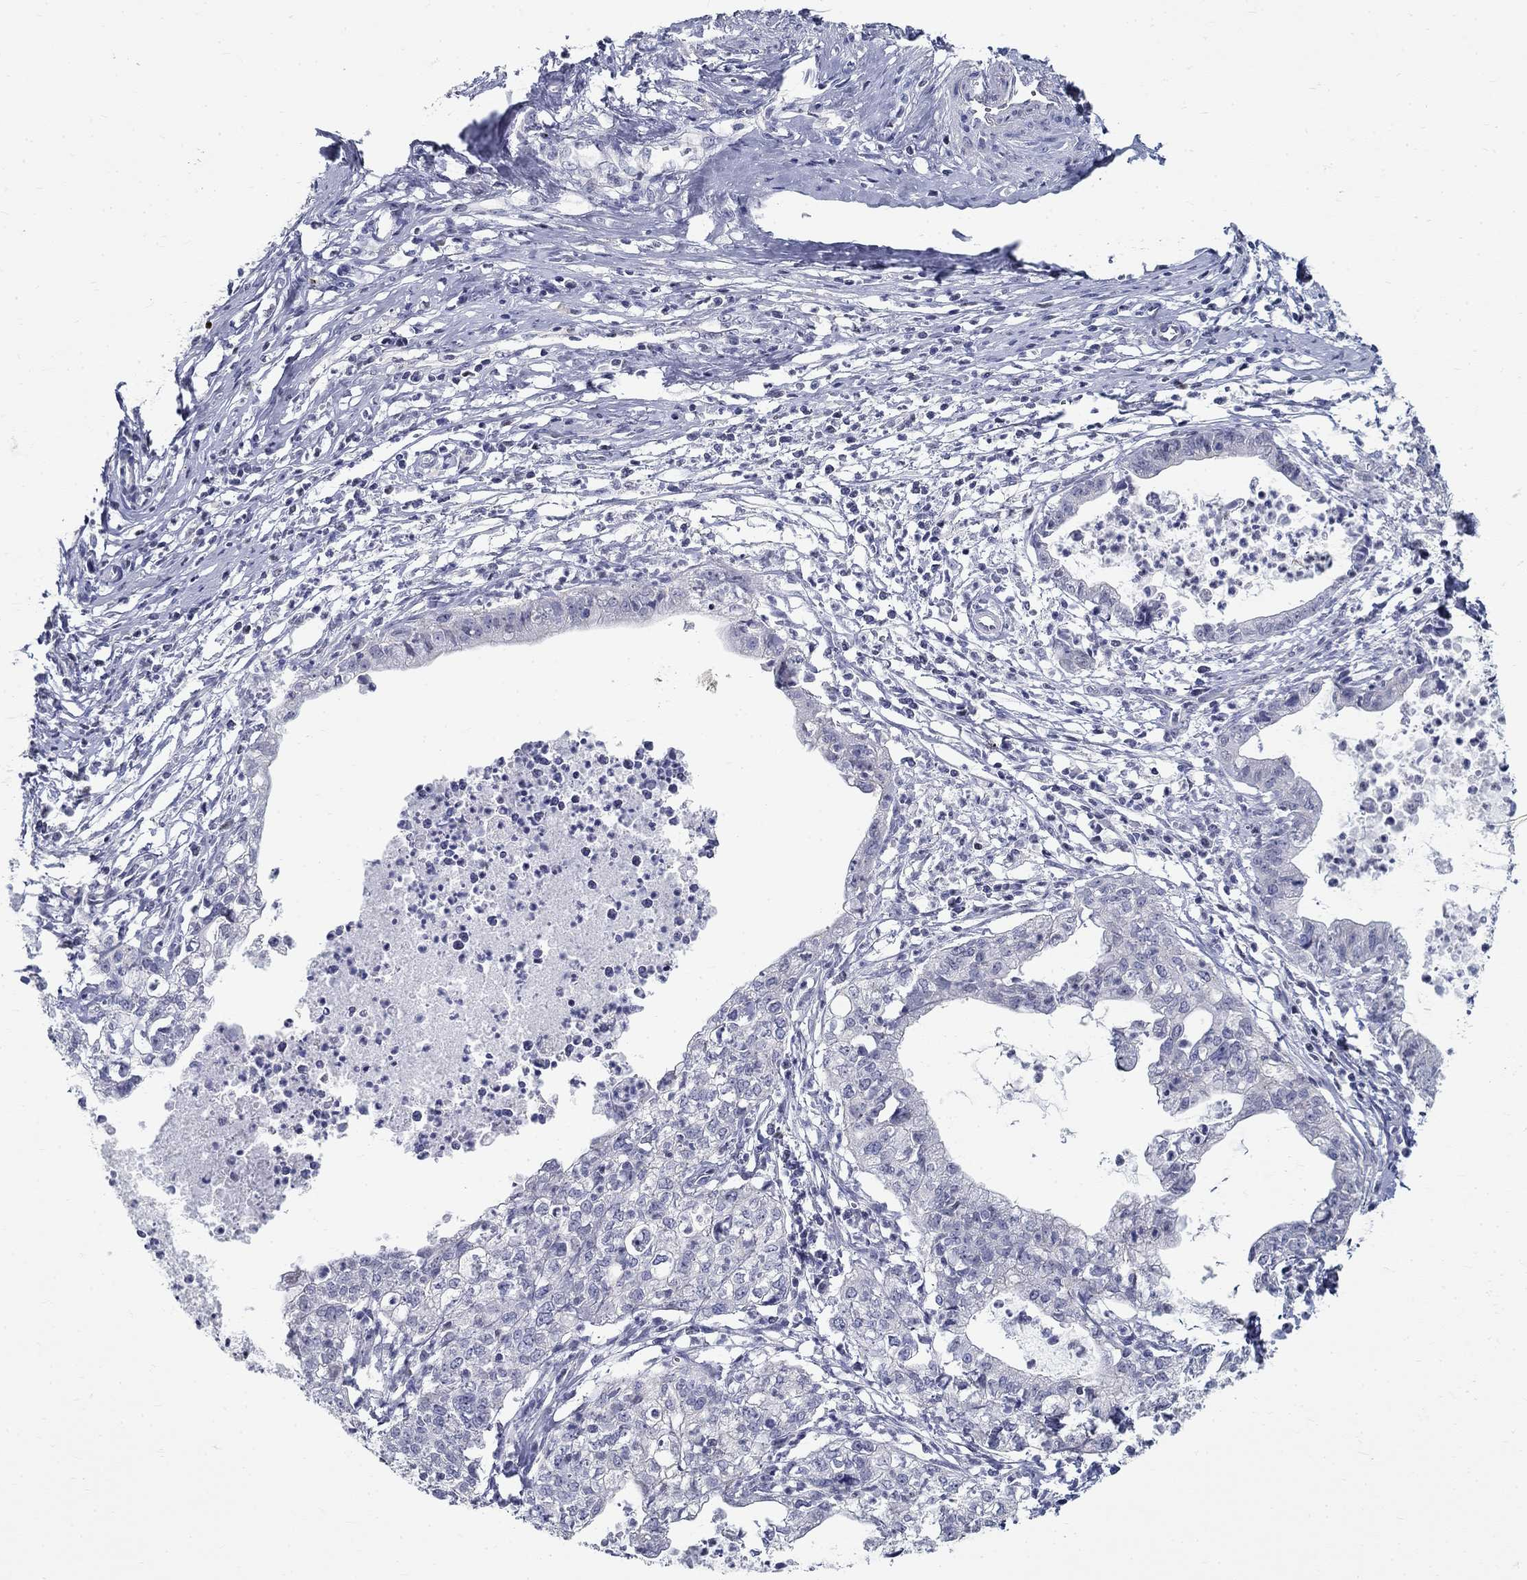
{"staining": {"intensity": "negative", "quantity": "none", "location": "none"}, "tissue": "cervical cancer", "cell_type": "Tumor cells", "image_type": "cancer", "snomed": [{"axis": "morphology", "description": "Normal tissue, NOS"}, {"axis": "morphology", "description": "Adenocarcinoma, NOS"}, {"axis": "topography", "description": "Cervix"}], "caption": "Photomicrograph shows no significant protein staining in tumor cells of adenocarcinoma (cervical).", "gene": "GUCA1A", "patient": {"sex": "female", "age": 38}}